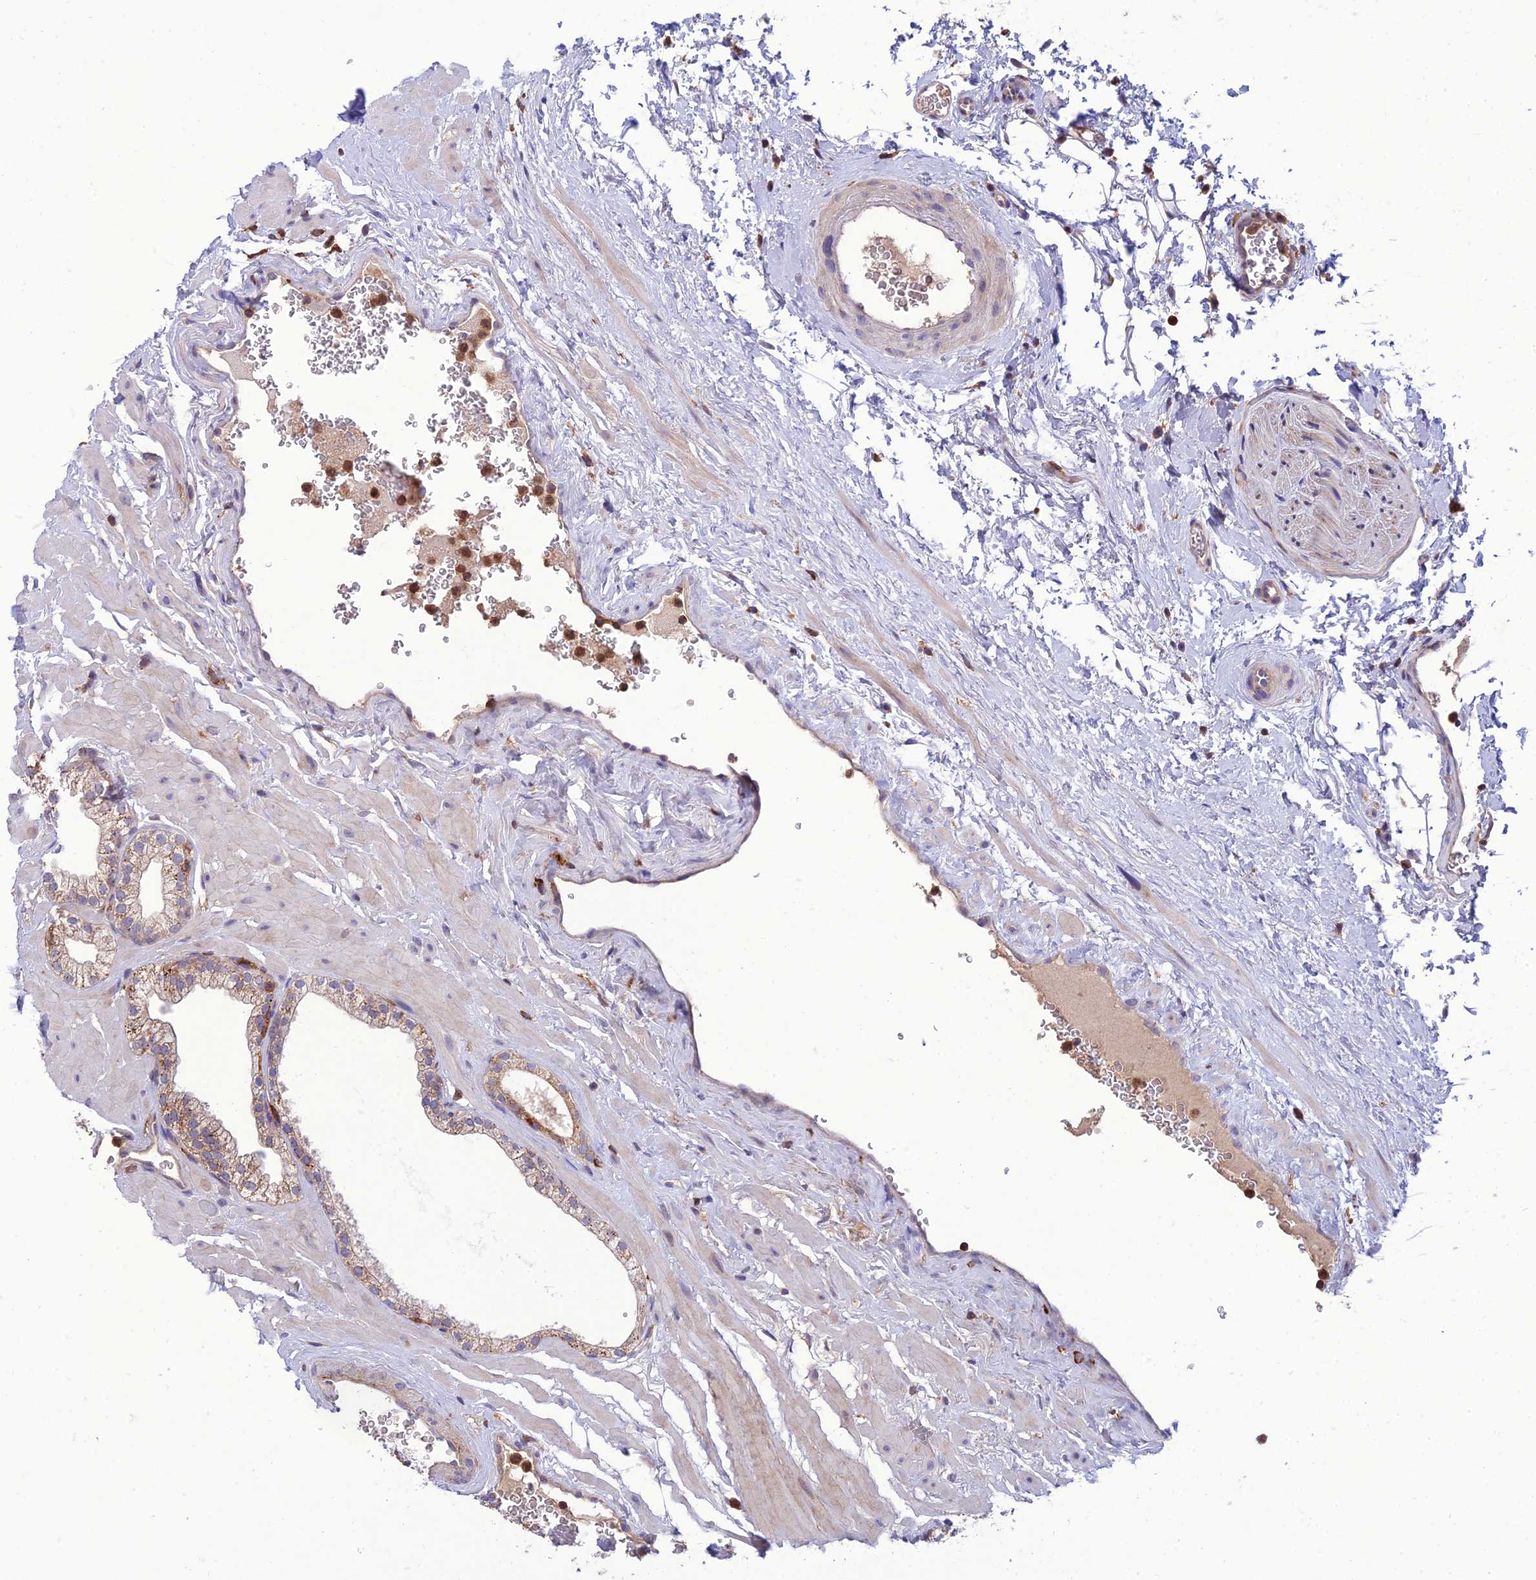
{"staining": {"intensity": "moderate", "quantity": "25%-75%", "location": "cytoplasmic/membranous"}, "tissue": "prostate", "cell_type": "Glandular cells", "image_type": "normal", "snomed": [{"axis": "morphology", "description": "Normal tissue, NOS"}, {"axis": "morphology", "description": "Urothelial carcinoma, Low grade"}, {"axis": "topography", "description": "Urinary bladder"}, {"axis": "topography", "description": "Prostate"}], "caption": "Brown immunohistochemical staining in benign human prostate shows moderate cytoplasmic/membranous staining in approximately 25%-75% of glandular cells.", "gene": "IRAK3", "patient": {"sex": "male", "age": 60}}